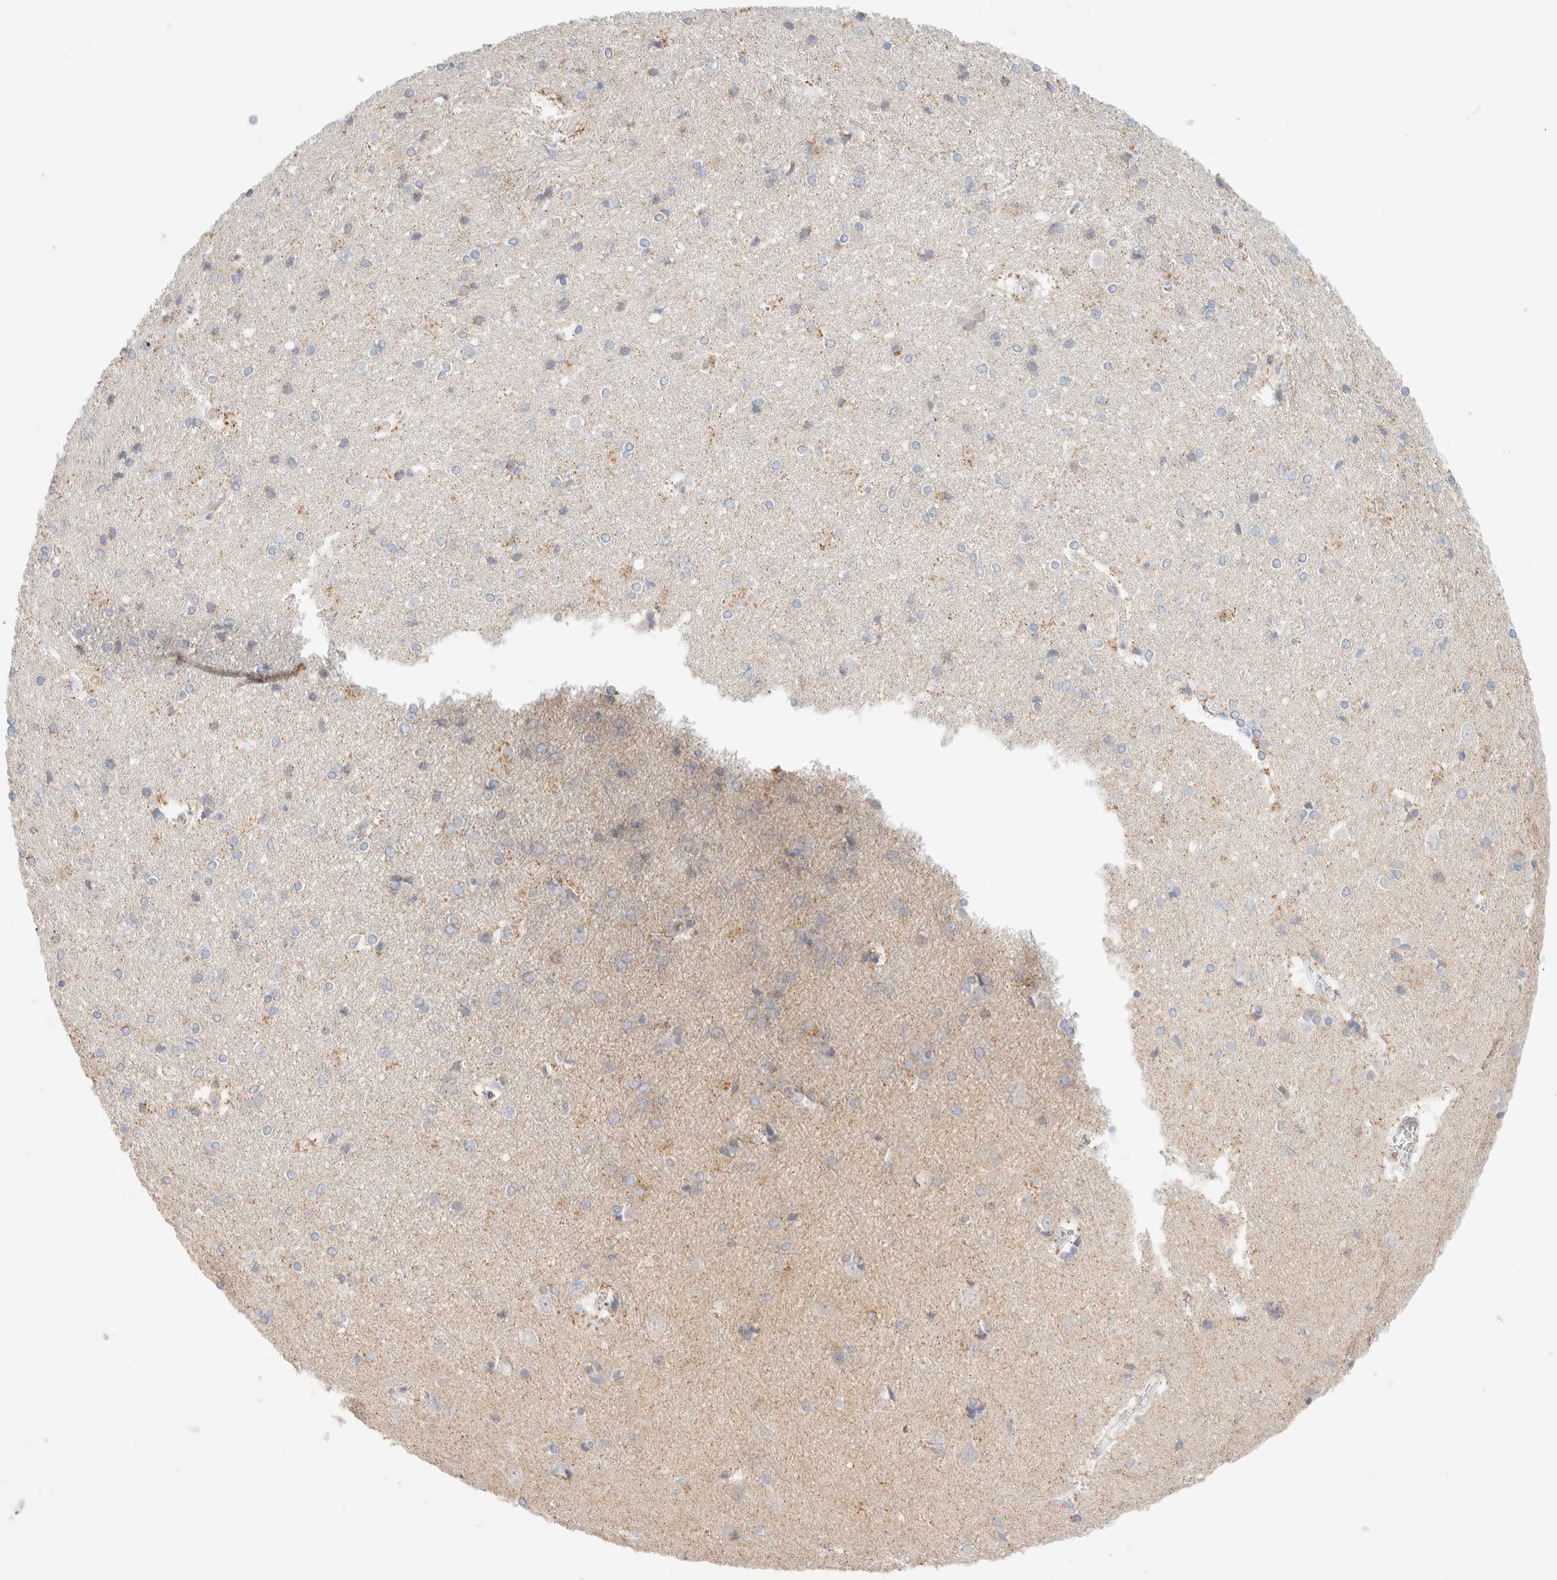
{"staining": {"intensity": "negative", "quantity": "none", "location": "none"}, "tissue": "cerebral cortex", "cell_type": "Endothelial cells", "image_type": "normal", "snomed": [{"axis": "morphology", "description": "Normal tissue, NOS"}, {"axis": "topography", "description": "Cerebral cortex"}], "caption": "Image shows no significant protein expression in endothelial cells of benign cerebral cortex.", "gene": "HDHD3", "patient": {"sex": "male", "age": 54}}